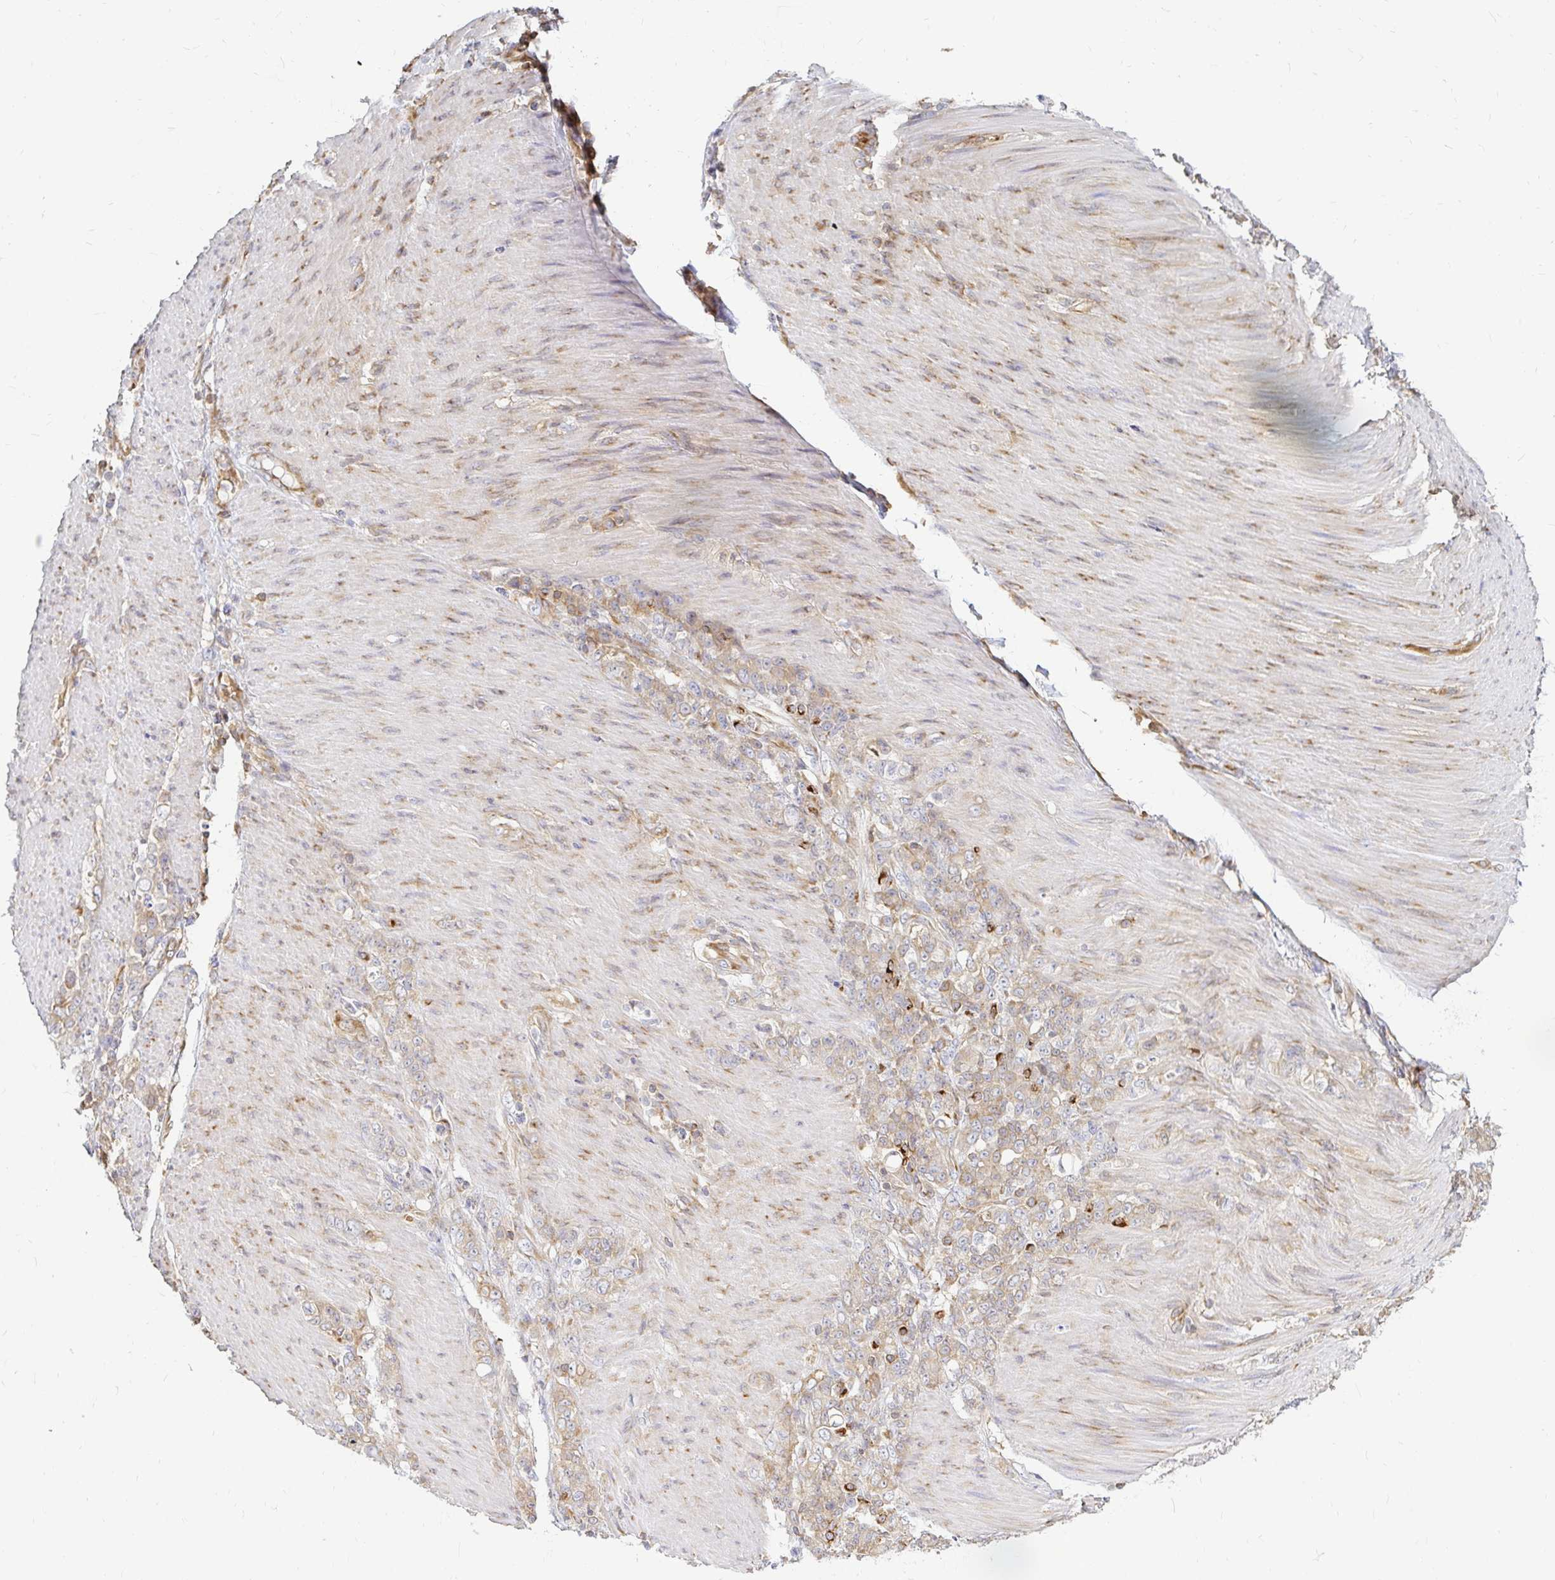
{"staining": {"intensity": "weak", "quantity": "25%-75%", "location": "cytoplasmic/membranous"}, "tissue": "stomach cancer", "cell_type": "Tumor cells", "image_type": "cancer", "snomed": [{"axis": "morphology", "description": "Adenocarcinoma, NOS"}, {"axis": "topography", "description": "Stomach"}], "caption": "A histopathology image of human stomach cancer (adenocarcinoma) stained for a protein demonstrates weak cytoplasmic/membranous brown staining in tumor cells. (Stains: DAB in brown, nuclei in blue, Microscopy: brightfield microscopy at high magnification).", "gene": "CAST", "patient": {"sex": "female", "age": 79}}